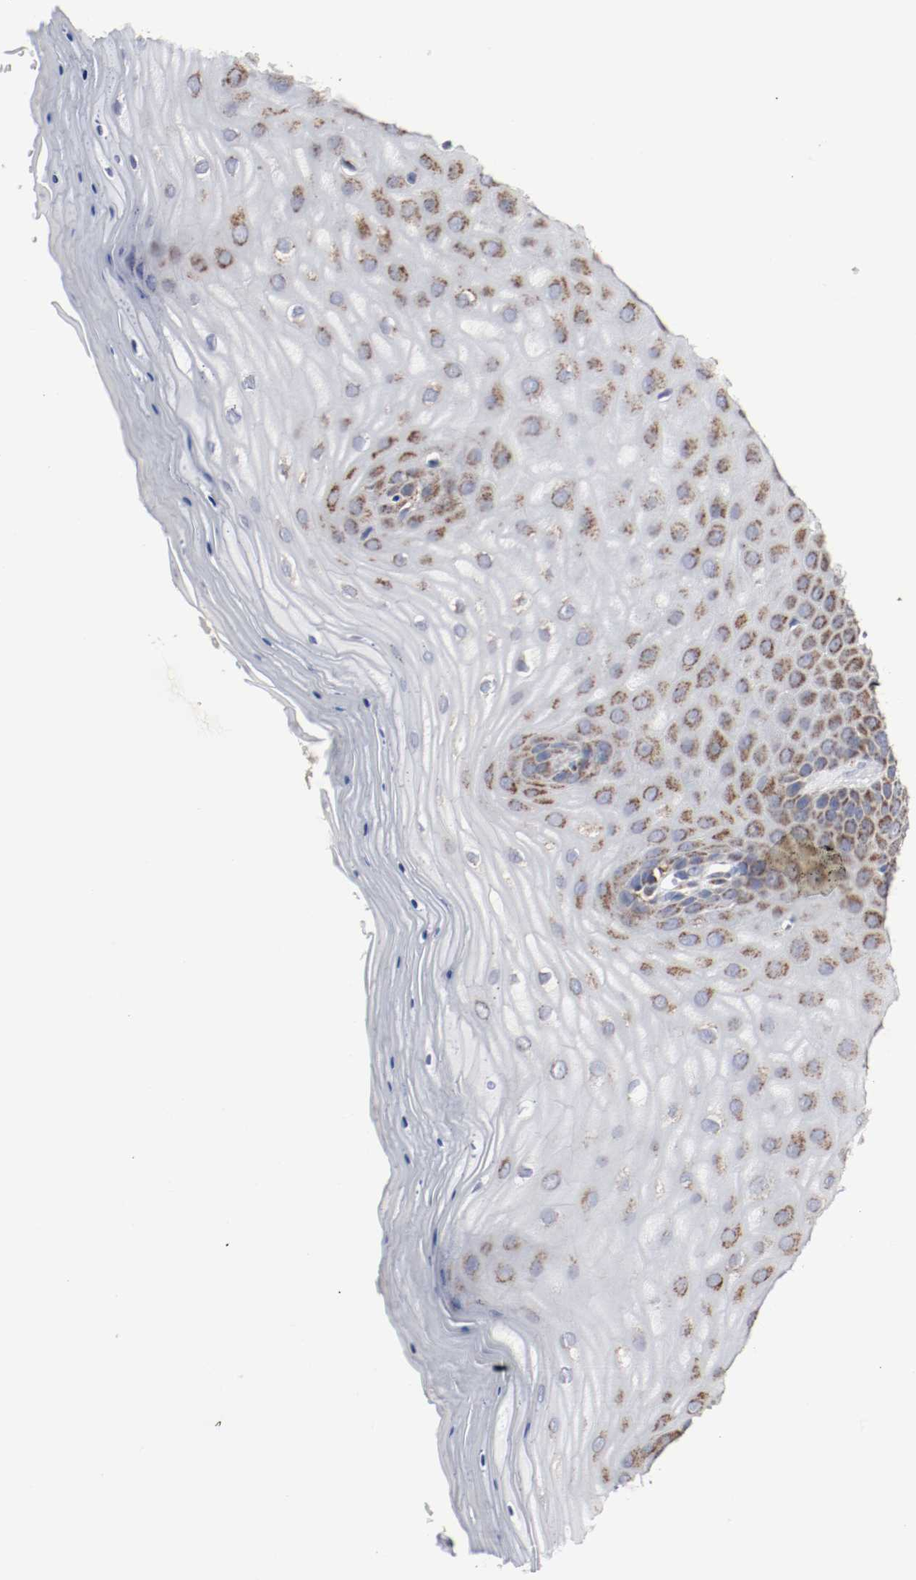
{"staining": {"intensity": "moderate", "quantity": ">75%", "location": "cytoplasmic/membranous"}, "tissue": "cervix", "cell_type": "Glandular cells", "image_type": "normal", "snomed": [{"axis": "morphology", "description": "Normal tissue, NOS"}, {"axis": "topography", "description": "Cervix"}], "caption": "Moderate cytoplasmic/membranous staining for a protein is present in approximately >75% of glandular cells of benign cervix using immunohistochemistry.", "gene": "AFG3L2", "patient": {"sex": "female", "age": 55}}